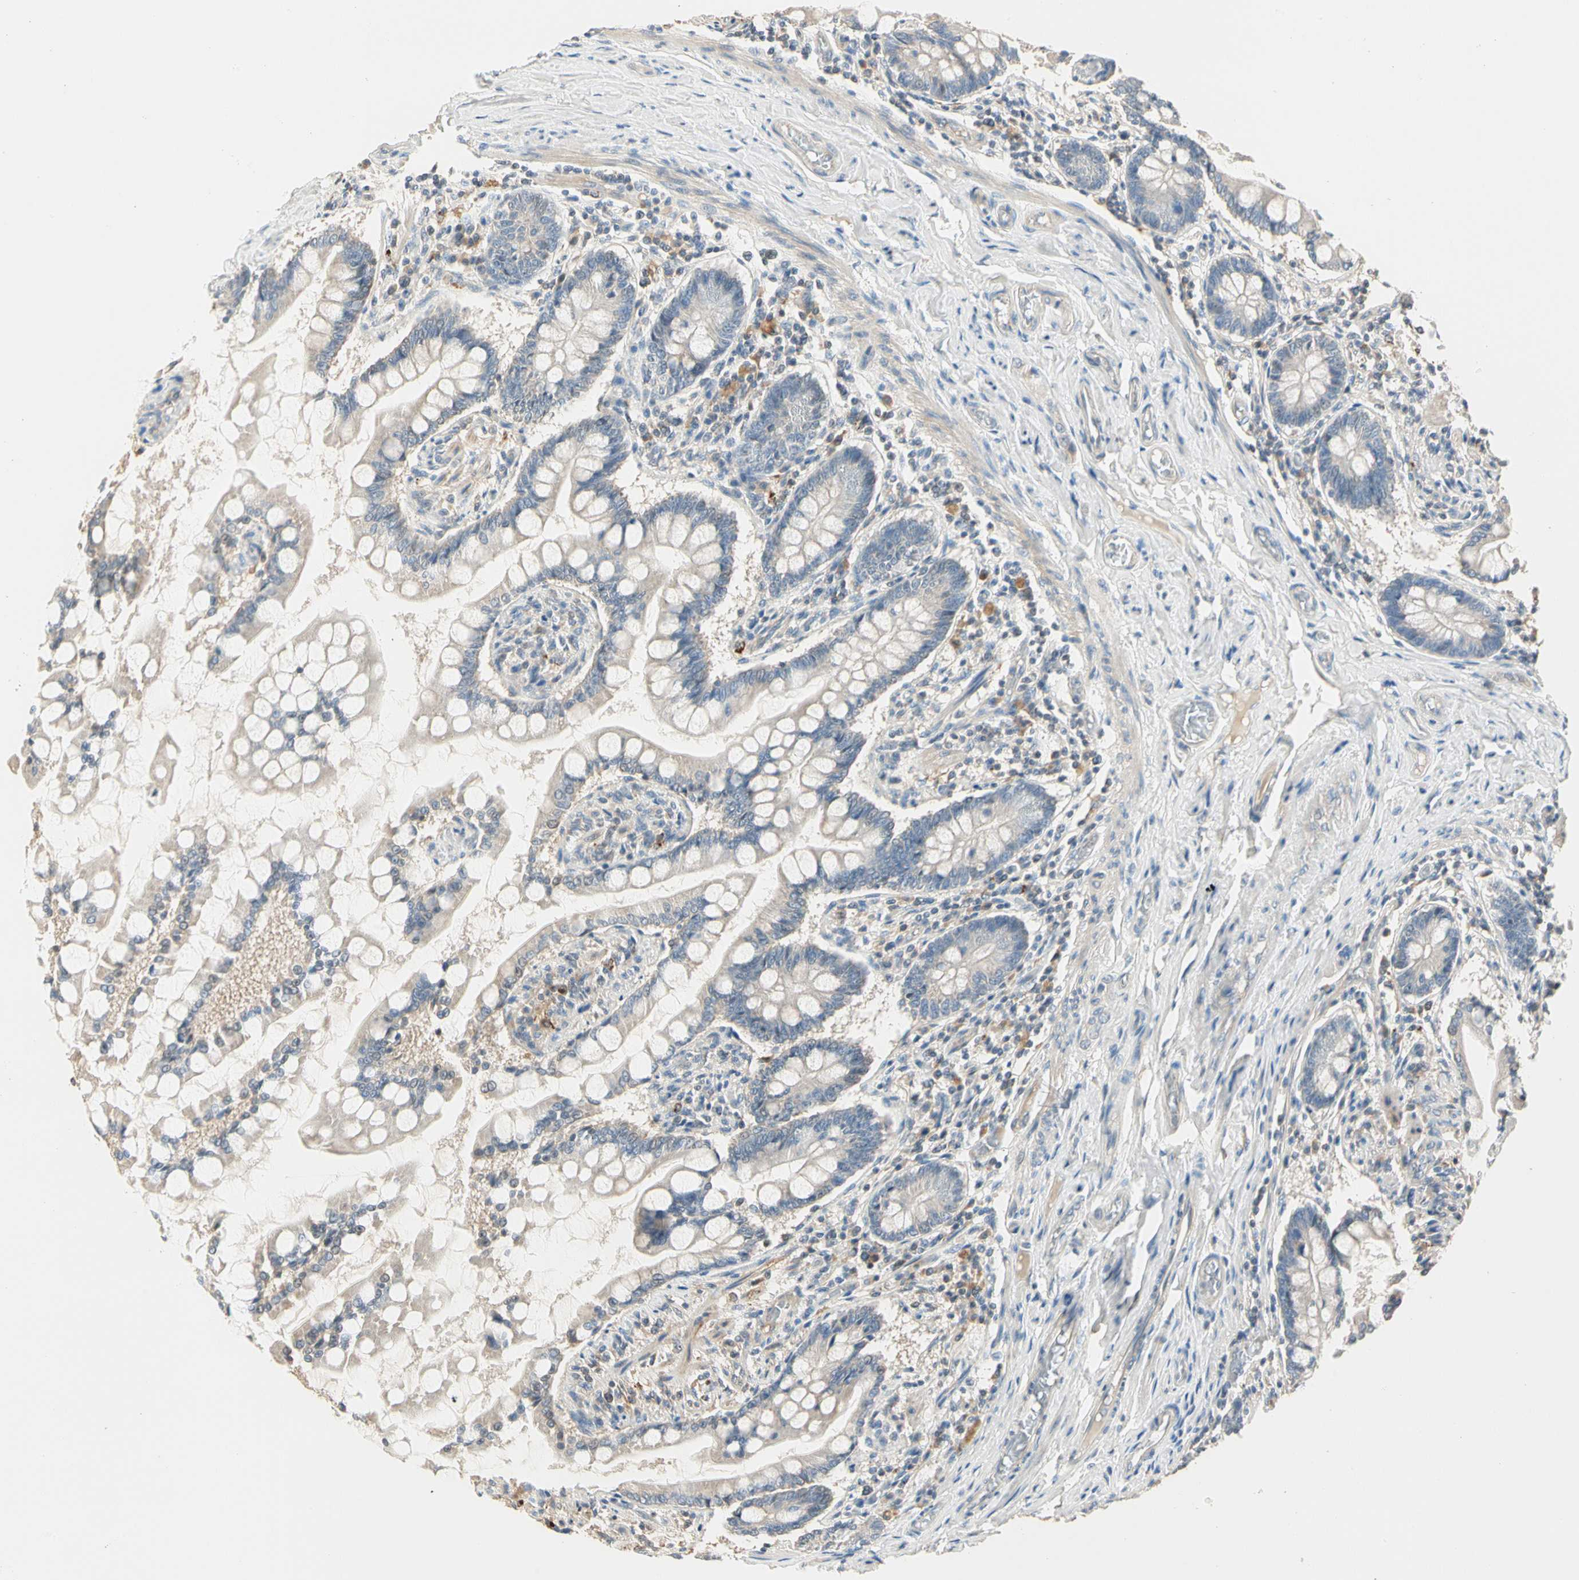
{"staining": {"intensity": "weak", "quantity": "25%-75%", "location": "cytoplasmic/membranous"}, "tissue": "small intestine", "cell_type": "Glandular cells", "image_type": "normal", "snomed": [{"axis": "morphology", "description": "Normal tissue, NOS"}, {"axis": "topography", "description": "Small intestine"}], "caption": "Immunohistochemistry image of benign human small intestine stained for a protein (brown), which shows low levels of weak cytoplasmic/membranous positivity in approximately 25%-75% of glandular cells.", "gene": "GPR153", "patient": {"sex": "male", "age": 41}}